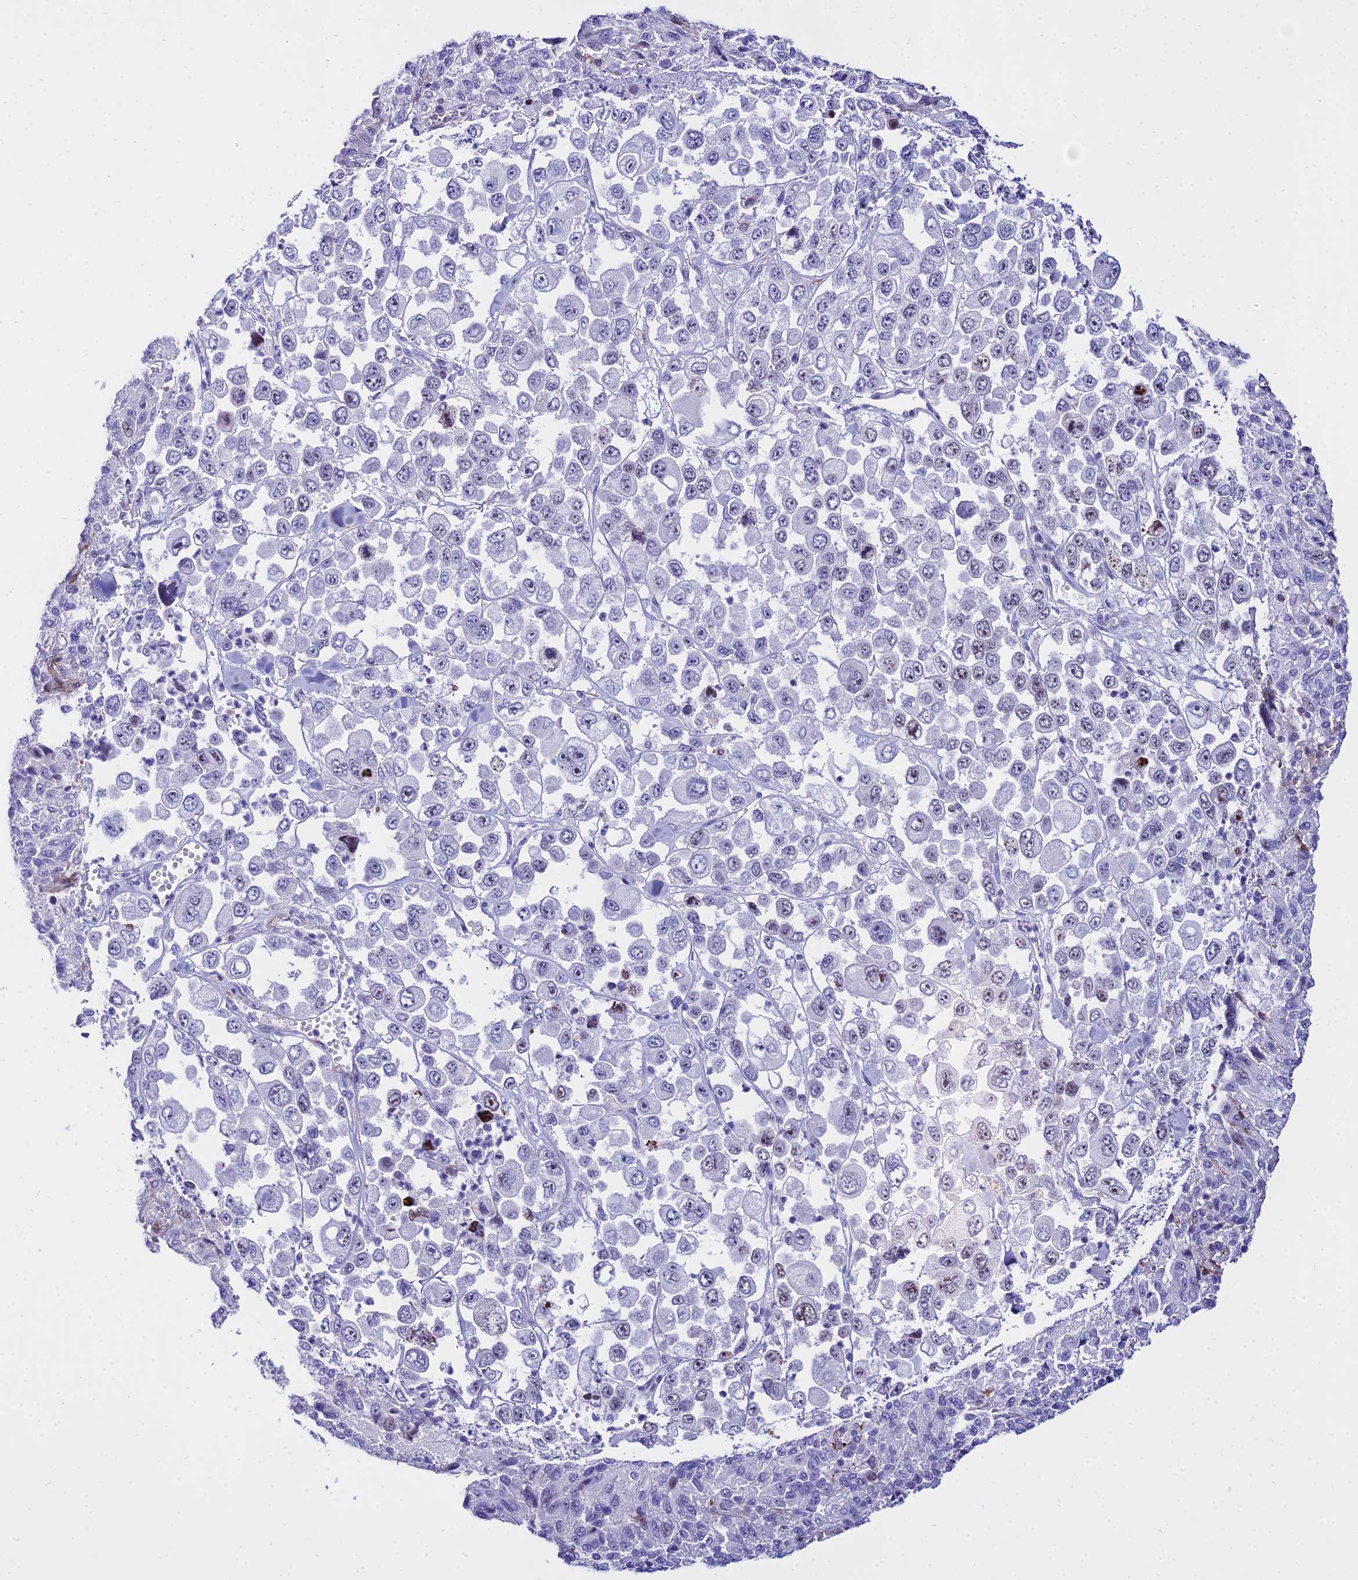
{"staining": {"intensity": "weak", "quantity": "<25%", "location": "nuclear"}, "tissue": "melanoma", "cell_type": "Tumor cells", "image_type": "cancer", "snomed": [{"axis": "morphology", "description": "Malignant melanoma, Metastatic site"}, {"axis": "topography", "description": "Lymph node"}], "caption": "Protein analysis of melanoma demonstrates no significant positivity in tumor cells.", "gene": "DLX1", "patient": {"sex": "female", "age": 54}}